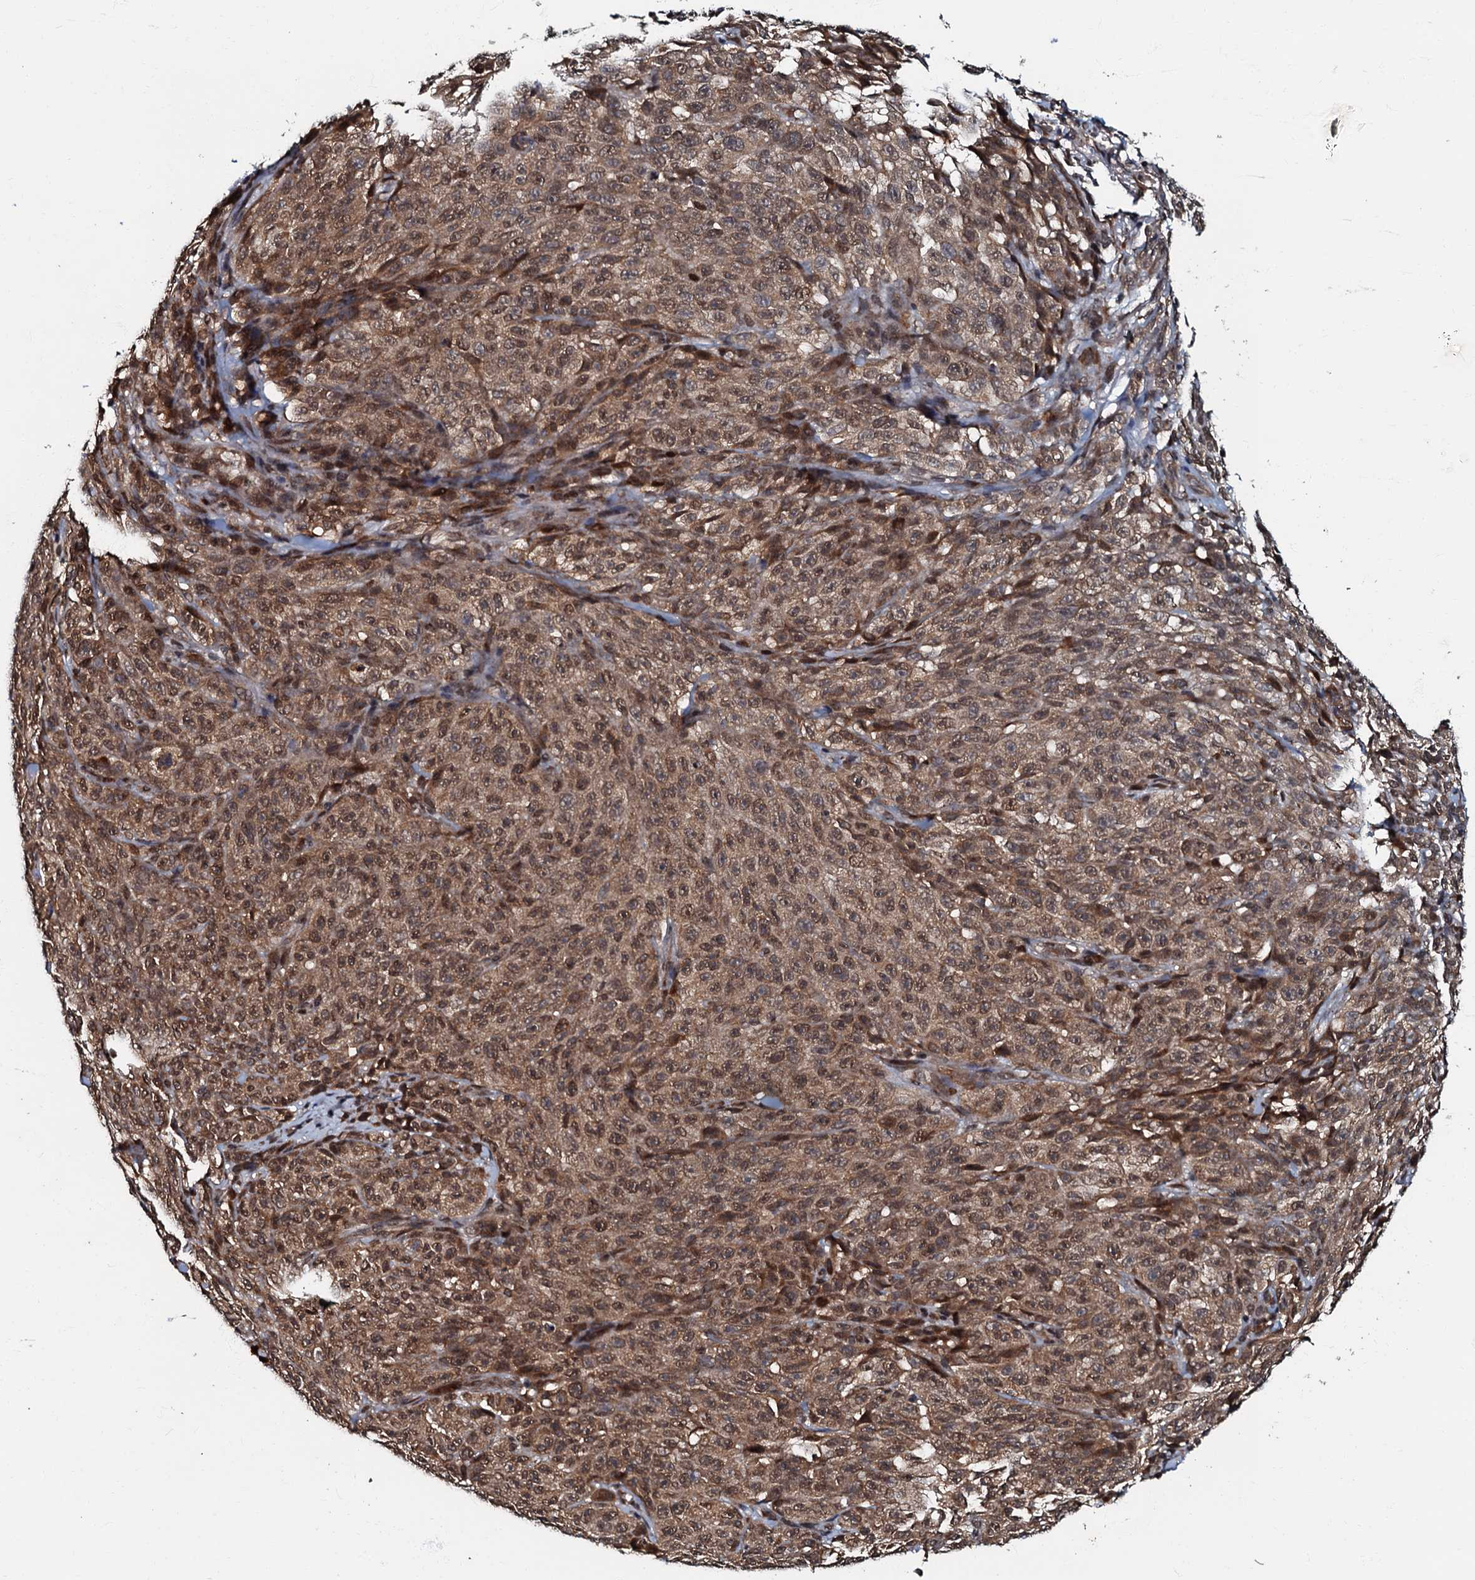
{"staining": {"intensity": "moderate", "quantity": ">75%", "location": "cytoplasmic/membranous,nuclear"}, "tissue": "melanoma", "cell_type": "Tumor cells", "image_type": "cancer", "snomed": [{"axis": "morphology", "description": "Malignant melanoma, NOS"}, {"axis": "topography", "description": "Skin"}], "caption": "About >75% of tumor cells in melanoma reveal moderate cytoplasmic/membranous and nuclear protein staining as visualized by brown immunohistochemical staining.", "gene": "C18orf32", "patient": {"sex": "female", "age": 82}}